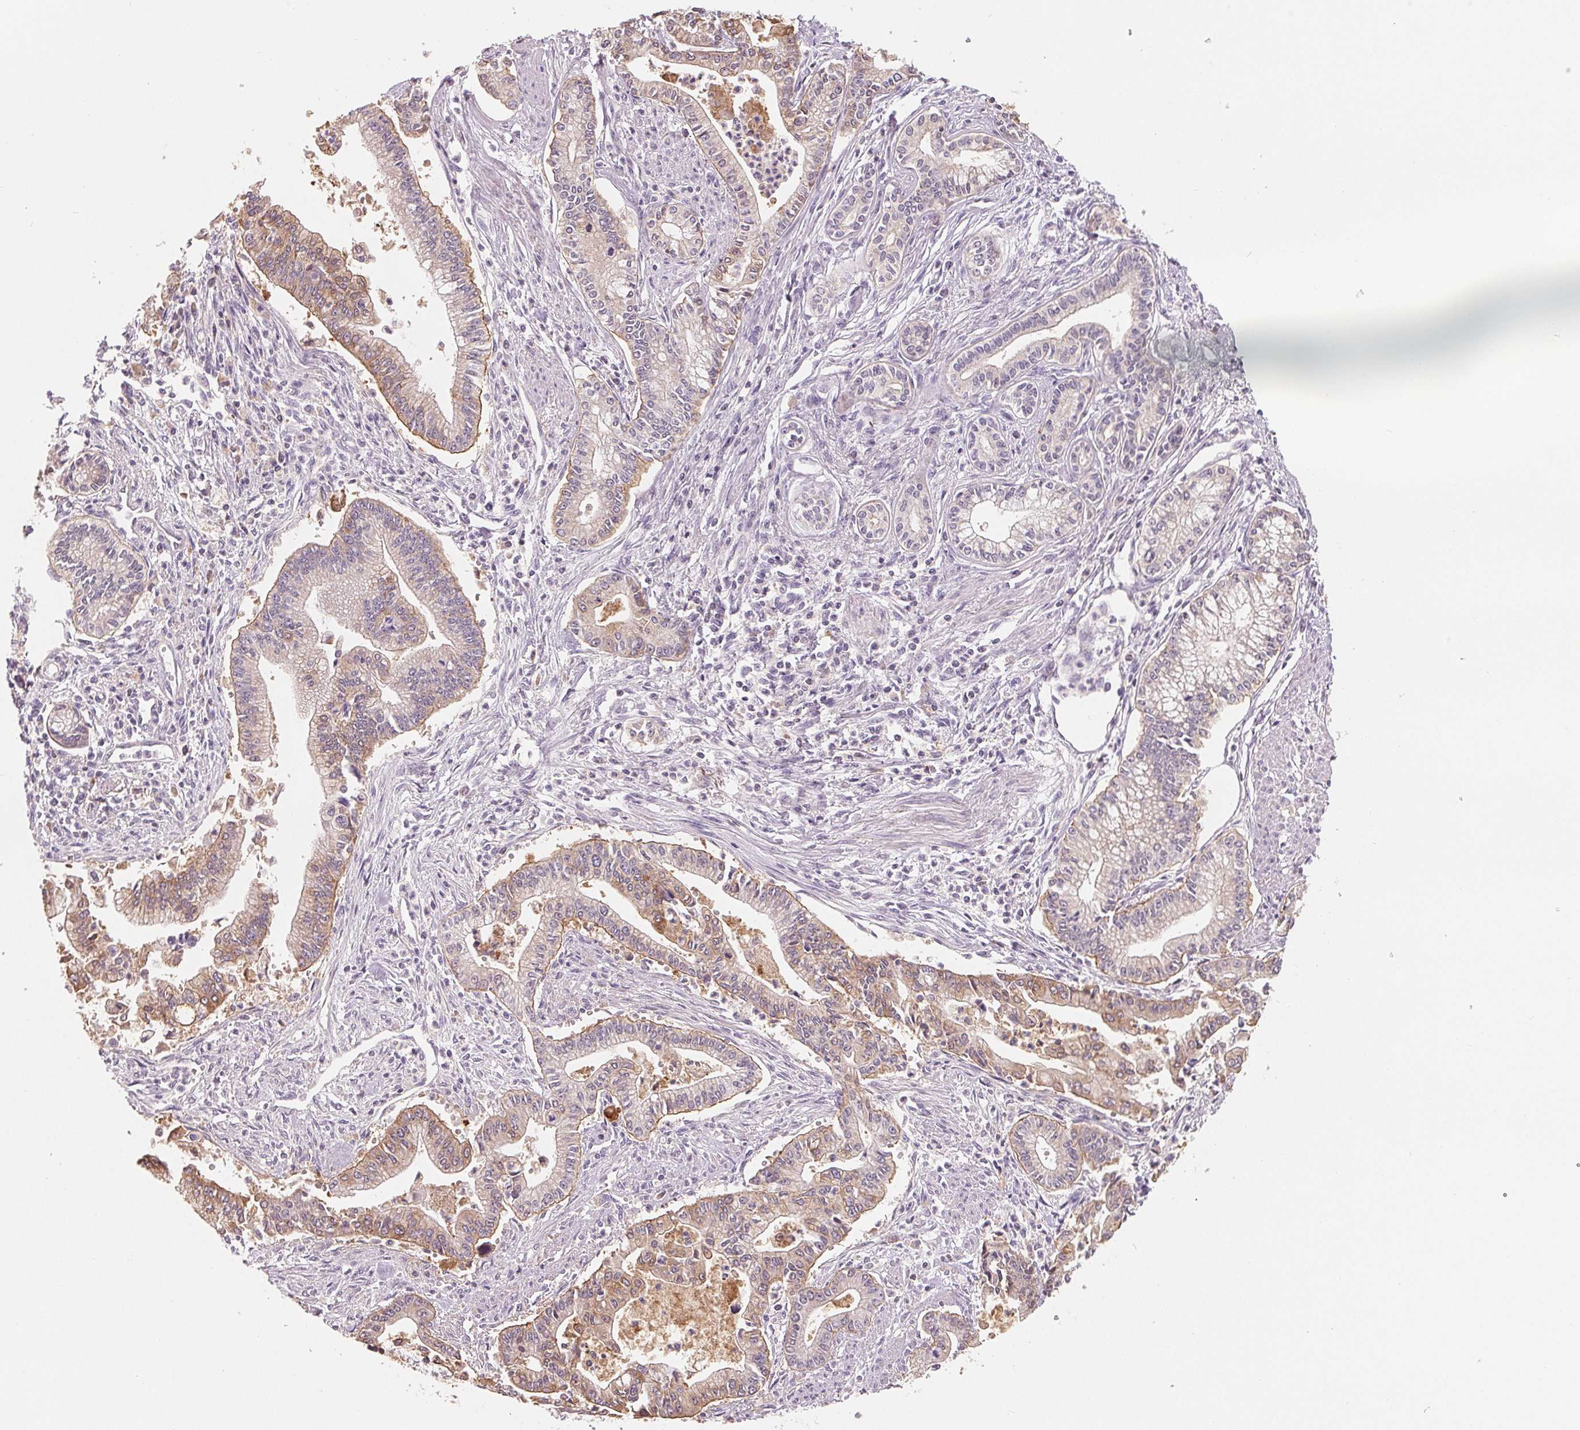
{"staining": {"intensity": "weak", "quantity": "25%-75%", "location": "cytoplasmic/membranous"}, "tissue": "pancreatic cancer", "cell_type": "Tumor cells", "image_type": "cancer", "snomed": [{"axis": "morphology", "description": "Adenocarcinoma, NOS"}, {"axis": "topography", "description": "Pancreas"}], "caption": "Immunohistochemistry histopathology image of neoplastic tissue: pancreatic cancer stained using immunohistochemistry (IHC) reveals low levels of weak protein expression localized specifically in the cytoplasmic/membranous of tumor cells, appearing as a cytoplasmic/membranous brown color.", "gene": "VTCN1", "patient": {"sex": "female", "age": 65}}